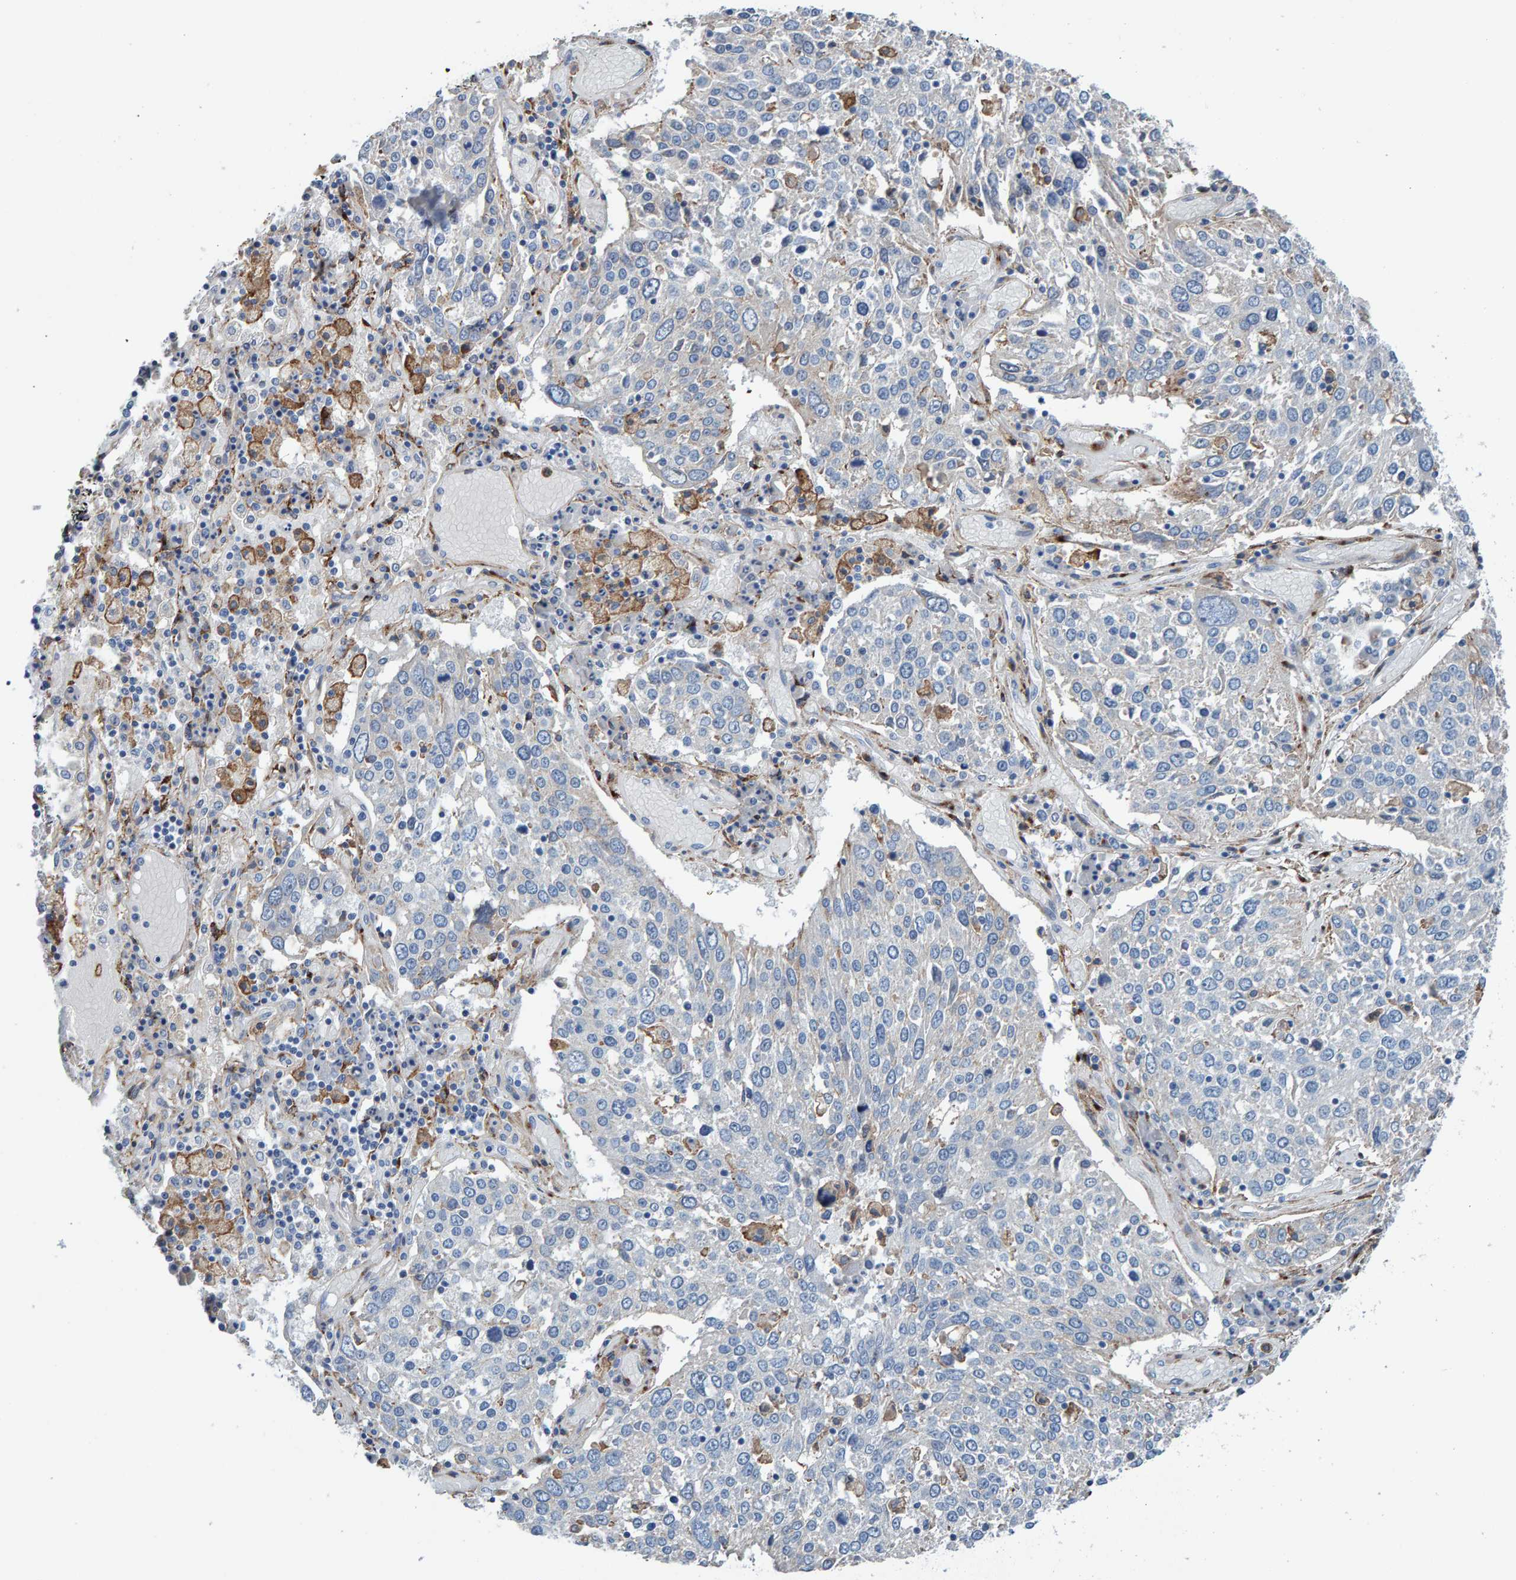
{"staining": {"intensity": "negative", "quantity": "none", "location": "none"}, "tissue": "lung cancer", "cell_type": "Tumor cells", "image_type": "cancer", "snomed": [{"axis": "morphology", "description": "Squamous cell carcinoma, NOS"}, {"axis": "topography", "description": "Lung"}], "caption": "Lung cancer (squamous cell carcinoma) was stained to show a protein in brown. There is no significant positivity in tumor cells. (Stains: DAB (3,3'-diaminobenzidine) immunohistochemistry with hematoxylin counter stain, Microscopy: brightfield microscopy at high magnification).", "gene": "LRP1", "patient": {"sex": "male", "age": 65}}